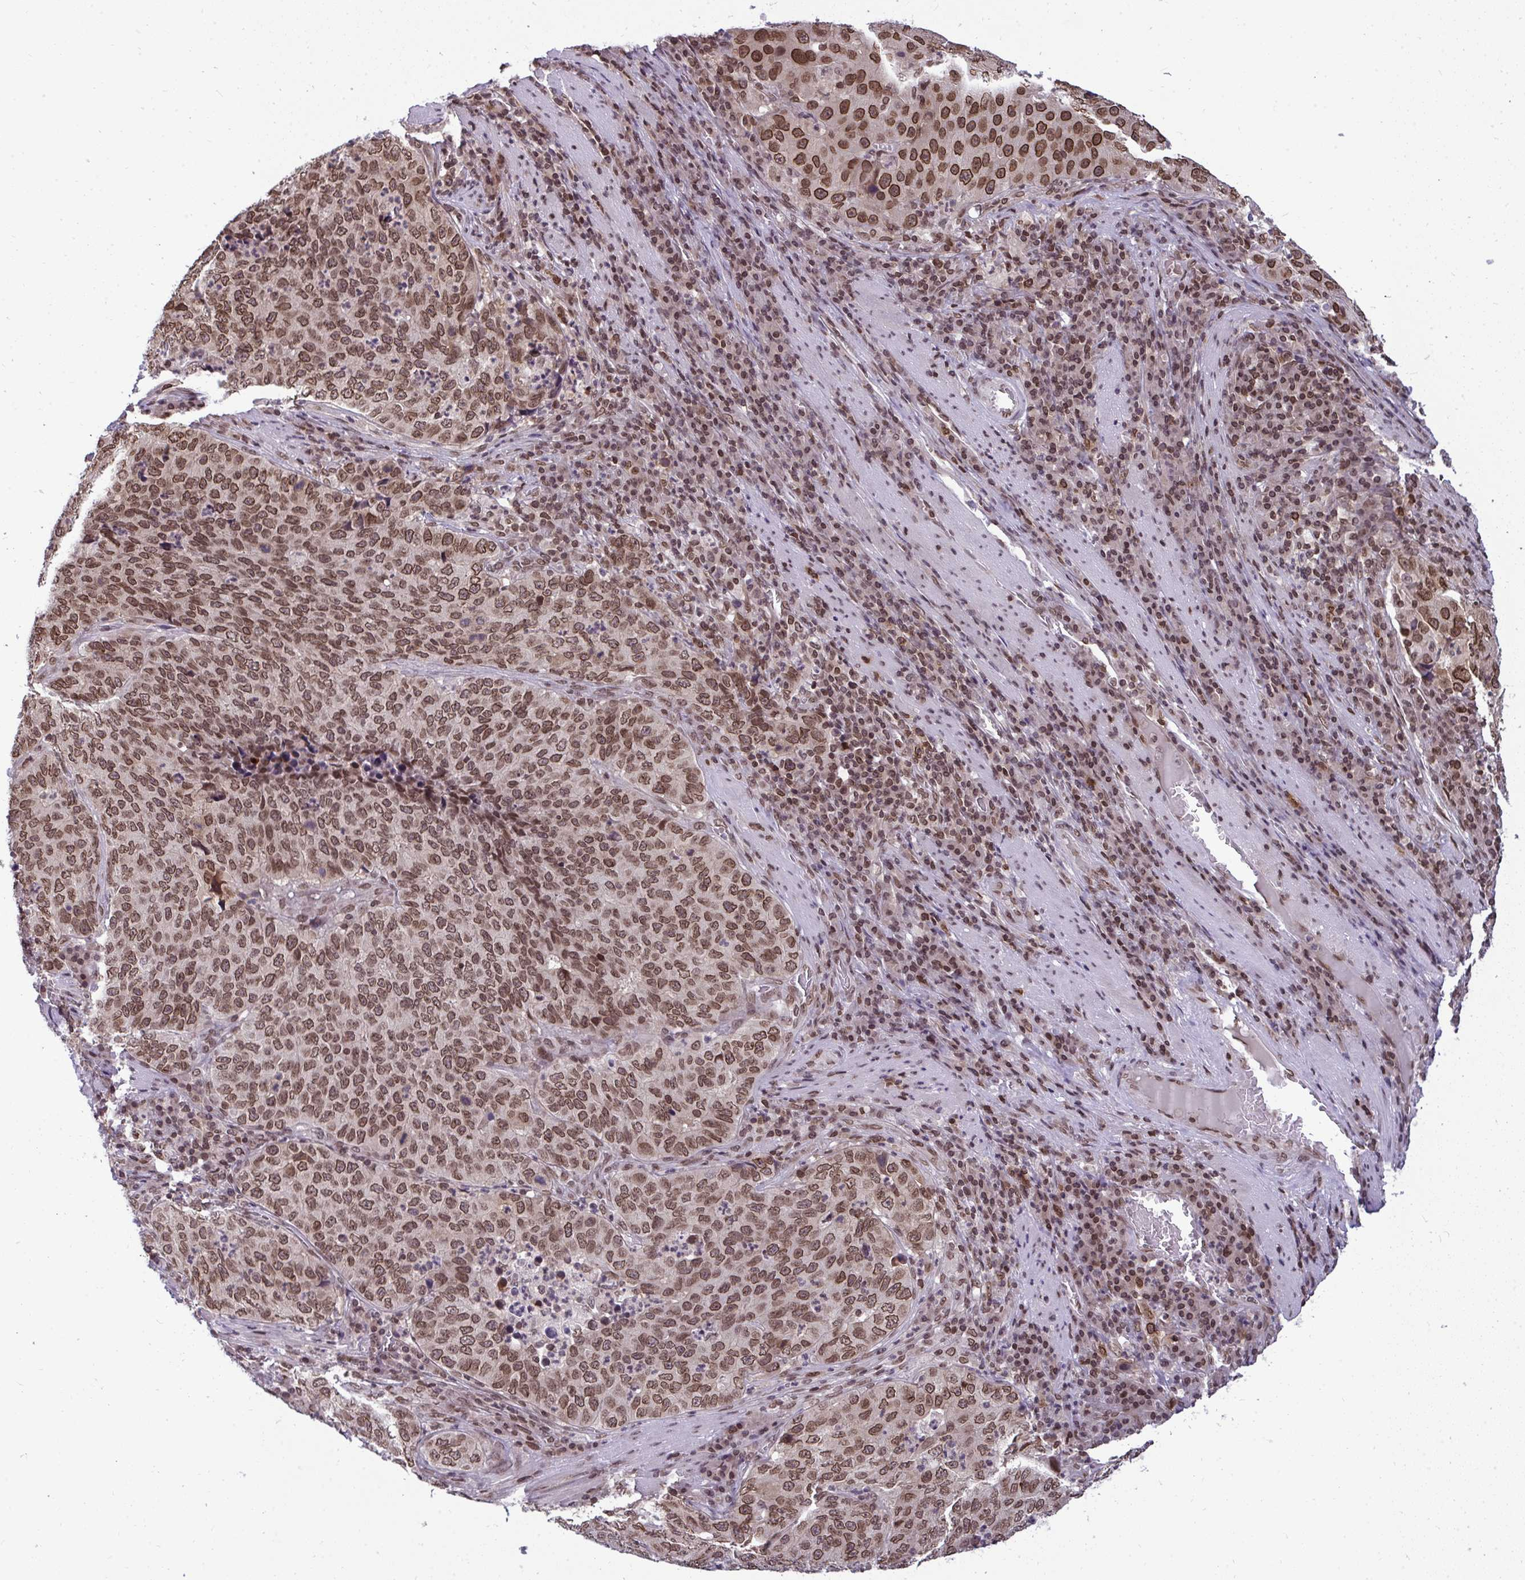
{"staining": {"intensity": "moderate", "quantity": ">75%", "location": "cytoplasmic/membranous,nuclear"}, "tissue": "stomach cancer", "cell_type": "Tumor cells", "image_type": "cancer", "snomed": [{"axis": "morphology", "description": "Adenocarcinoma, NOS"}, {"axis": "topography", "description": "Stomach"}], "caption": "IHC histopathology image of human stomach cancer (adenocarcinoma) stained for a protein (brown), which reveals medium levels of moderate cytoplasmic/membranous and nuclear staining in approximately >75% of tumor cells.", "gene": "JPT1", "patient": {"sex": "male", "age": 71}}